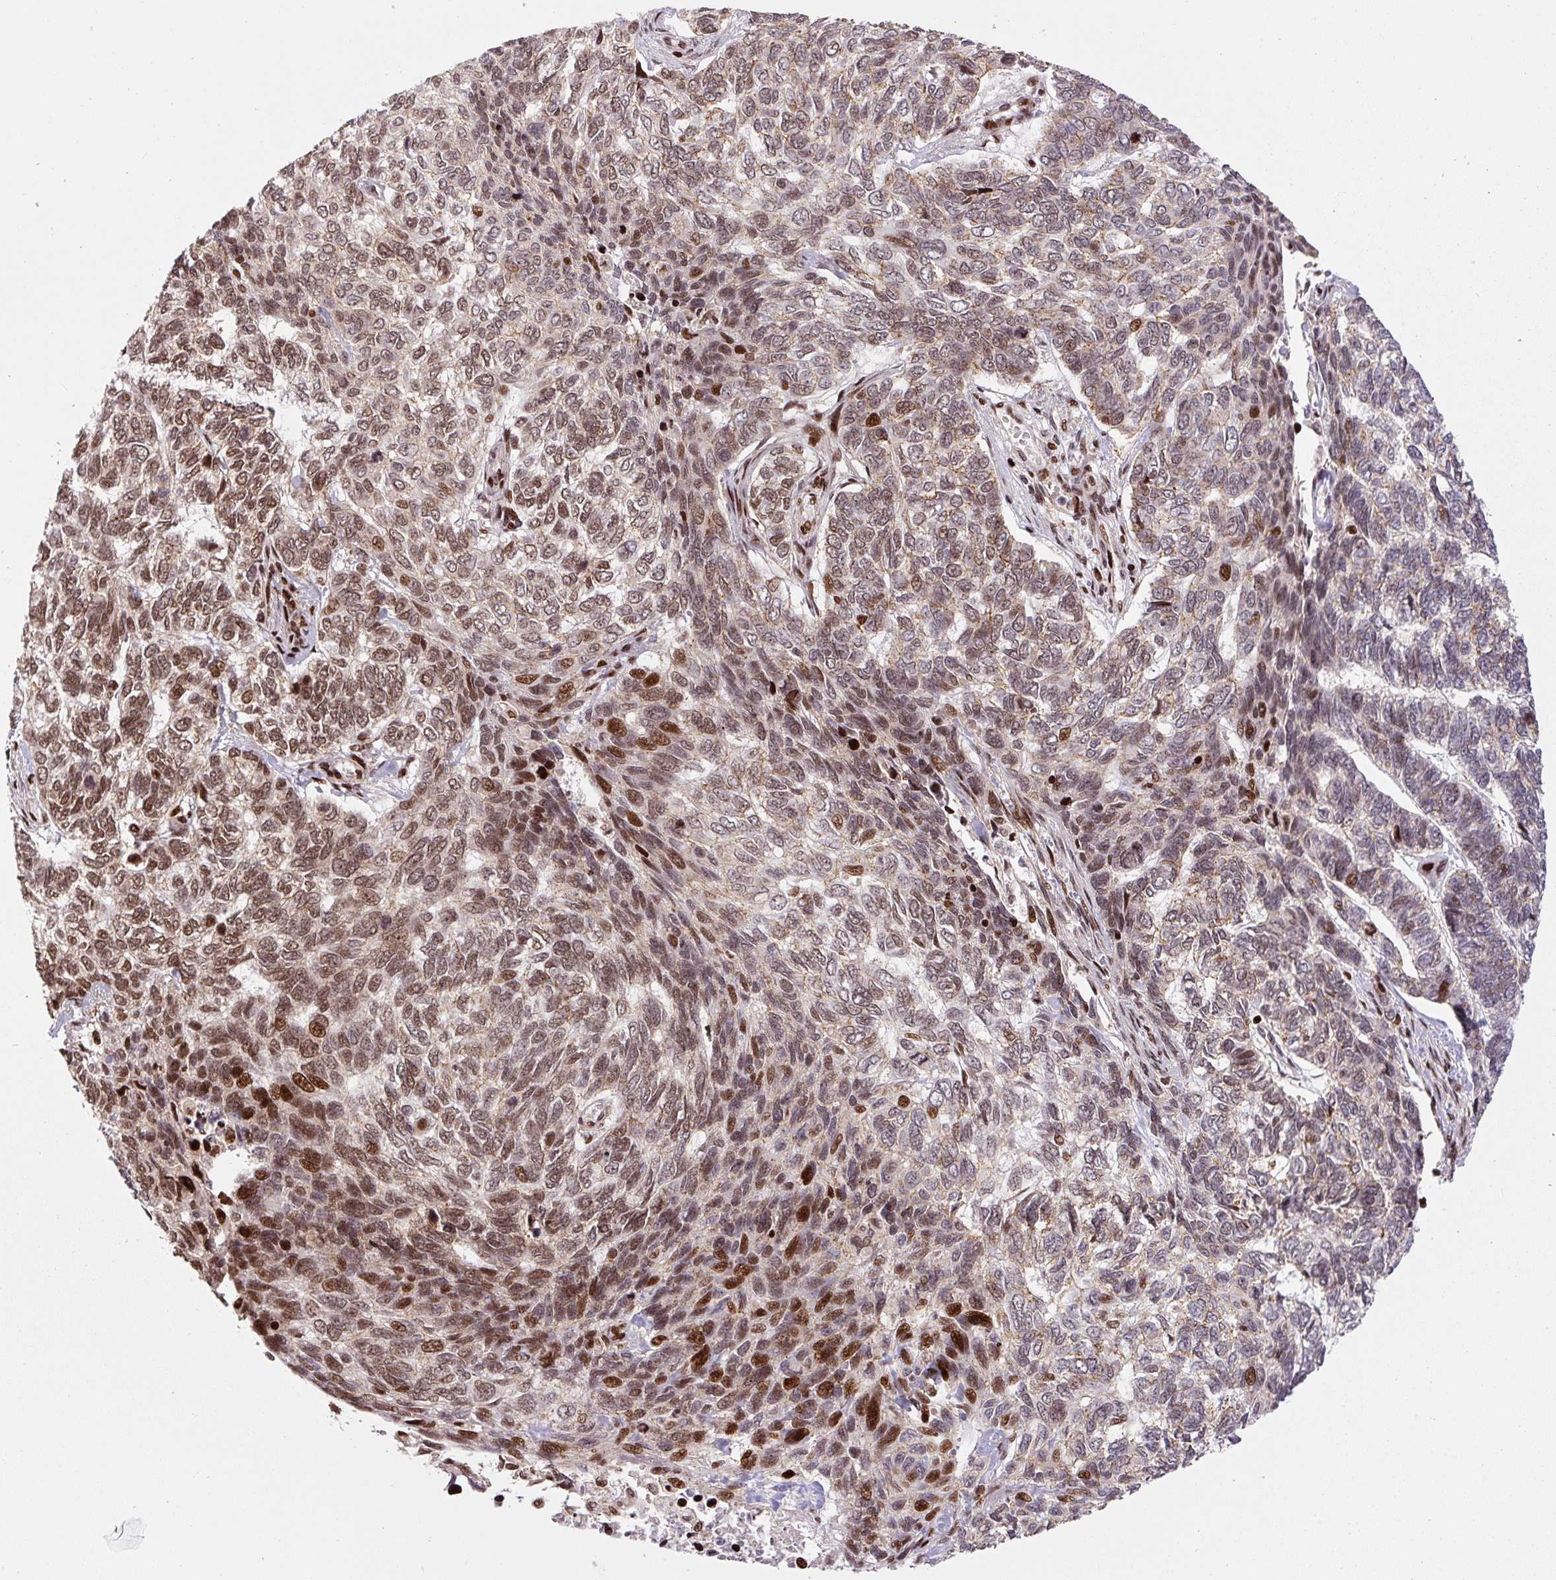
{"staining": {"intensity": "moderate", "quantity": "25%-75%", "location": "nuclear"}, "tissue": "skin cancer", "cell_type": "Tumor cells", "image_type": "cancer", "snomed": [{"axis": "morphology", "description": "Basal cell carcinoma"}, {"axis": "topography", "description": "Skin"}], "caption": "Human skin cancer stained with a protein marker exhibits moderate staining in tumor cells.", "gene": "PYDC2", "patient": {"sex": "female", "age": 65}}